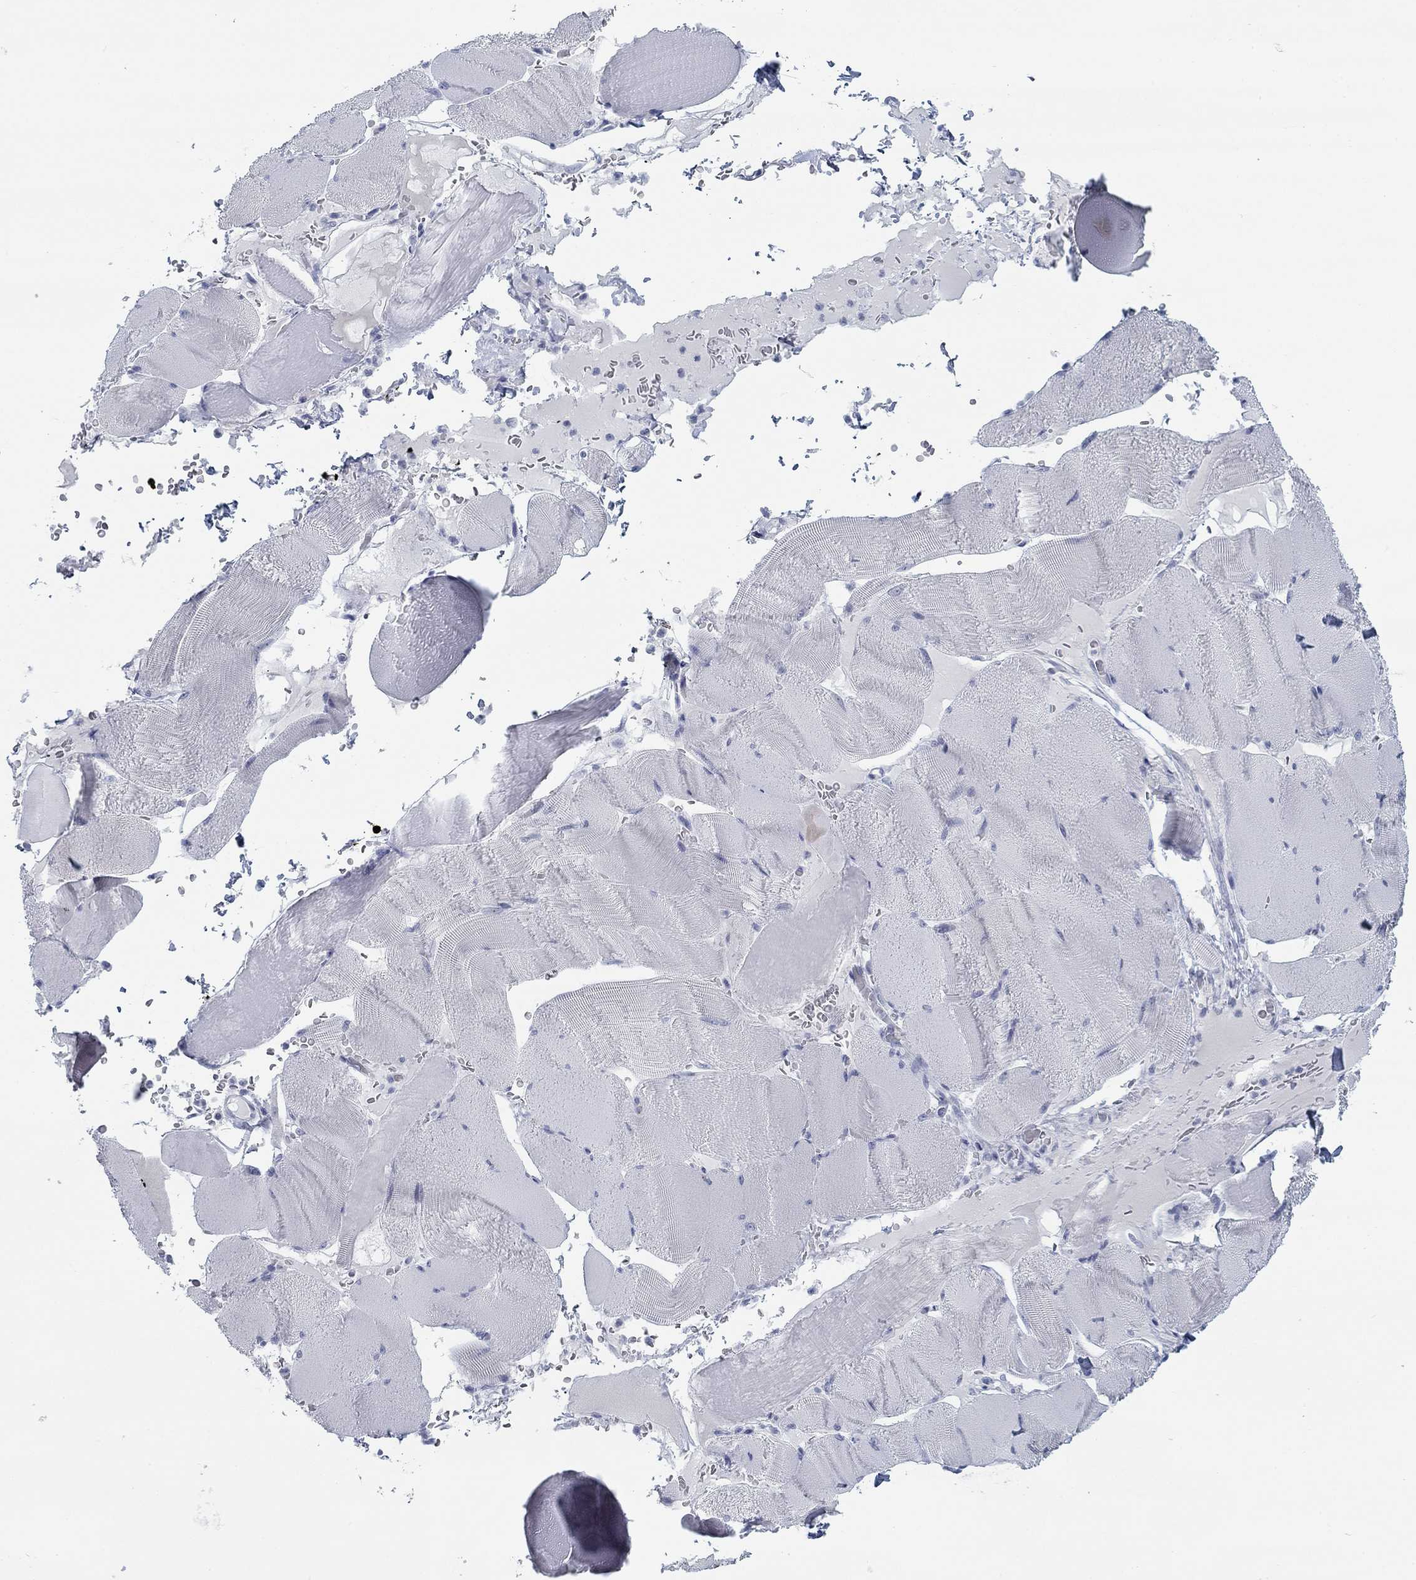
{"staining": {"intensity": "negative", "quantity": "none", "location": "none"}, "tissue": "skeletal muscle", "cell_type": "Myocytes", "image_type": "normal", "snomed": [{"axis": "morphology", "description": "Normal tissue, NOS"}, {"axis": "topography", "description": "Skeletal muscle"}], "caption": "Myocytes show no significant positivity in normal skeletal muscle. (DAB IHC visualized using brightfield microscopy, high magnification).", "gene": "DNAL1", "patient": {"sex": "male", "age": 56}}